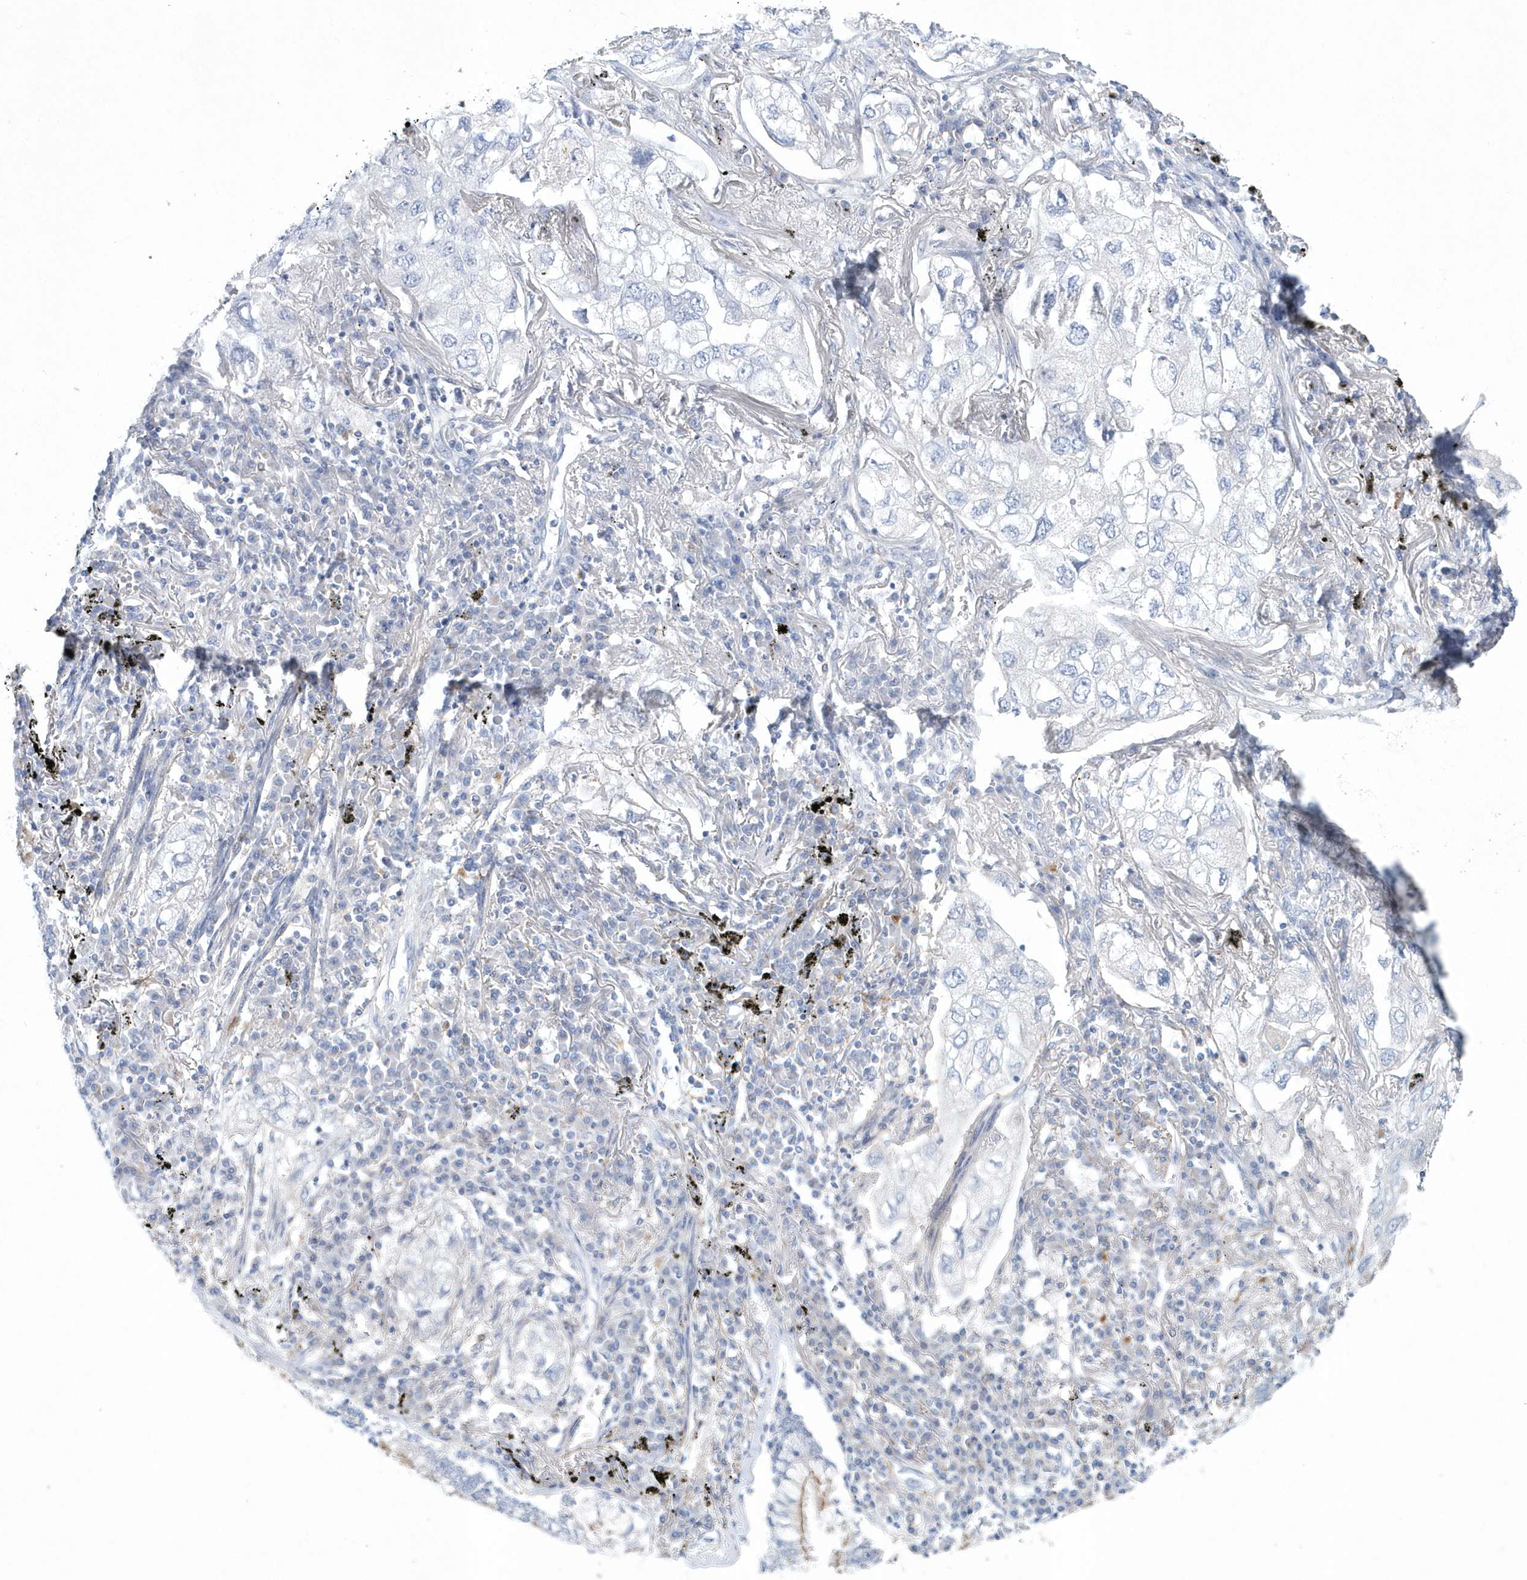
{"staining": {"intensity": "negative", "quantity": "none", "location": "none"}, "tissue": "lung cancer", "cell_type": "Tumor cells", "image_type": "cancer", "snomed": [{"axis": "morphology", "description": "Adenocarcinoma, NOS"}, {"axis": "topography", "description": "Lung"}], "caption": "Immunohistochemistry (IHC) photomicrograph of adenocarcinoma (lung) stained for a protein (brown), which demonstrates no staining in tumor cells. (Brightfield microscopy of DAB IHC at high magnification).", "gene": "SPATA18", "patient": {"sex": "male", "age": 65}}